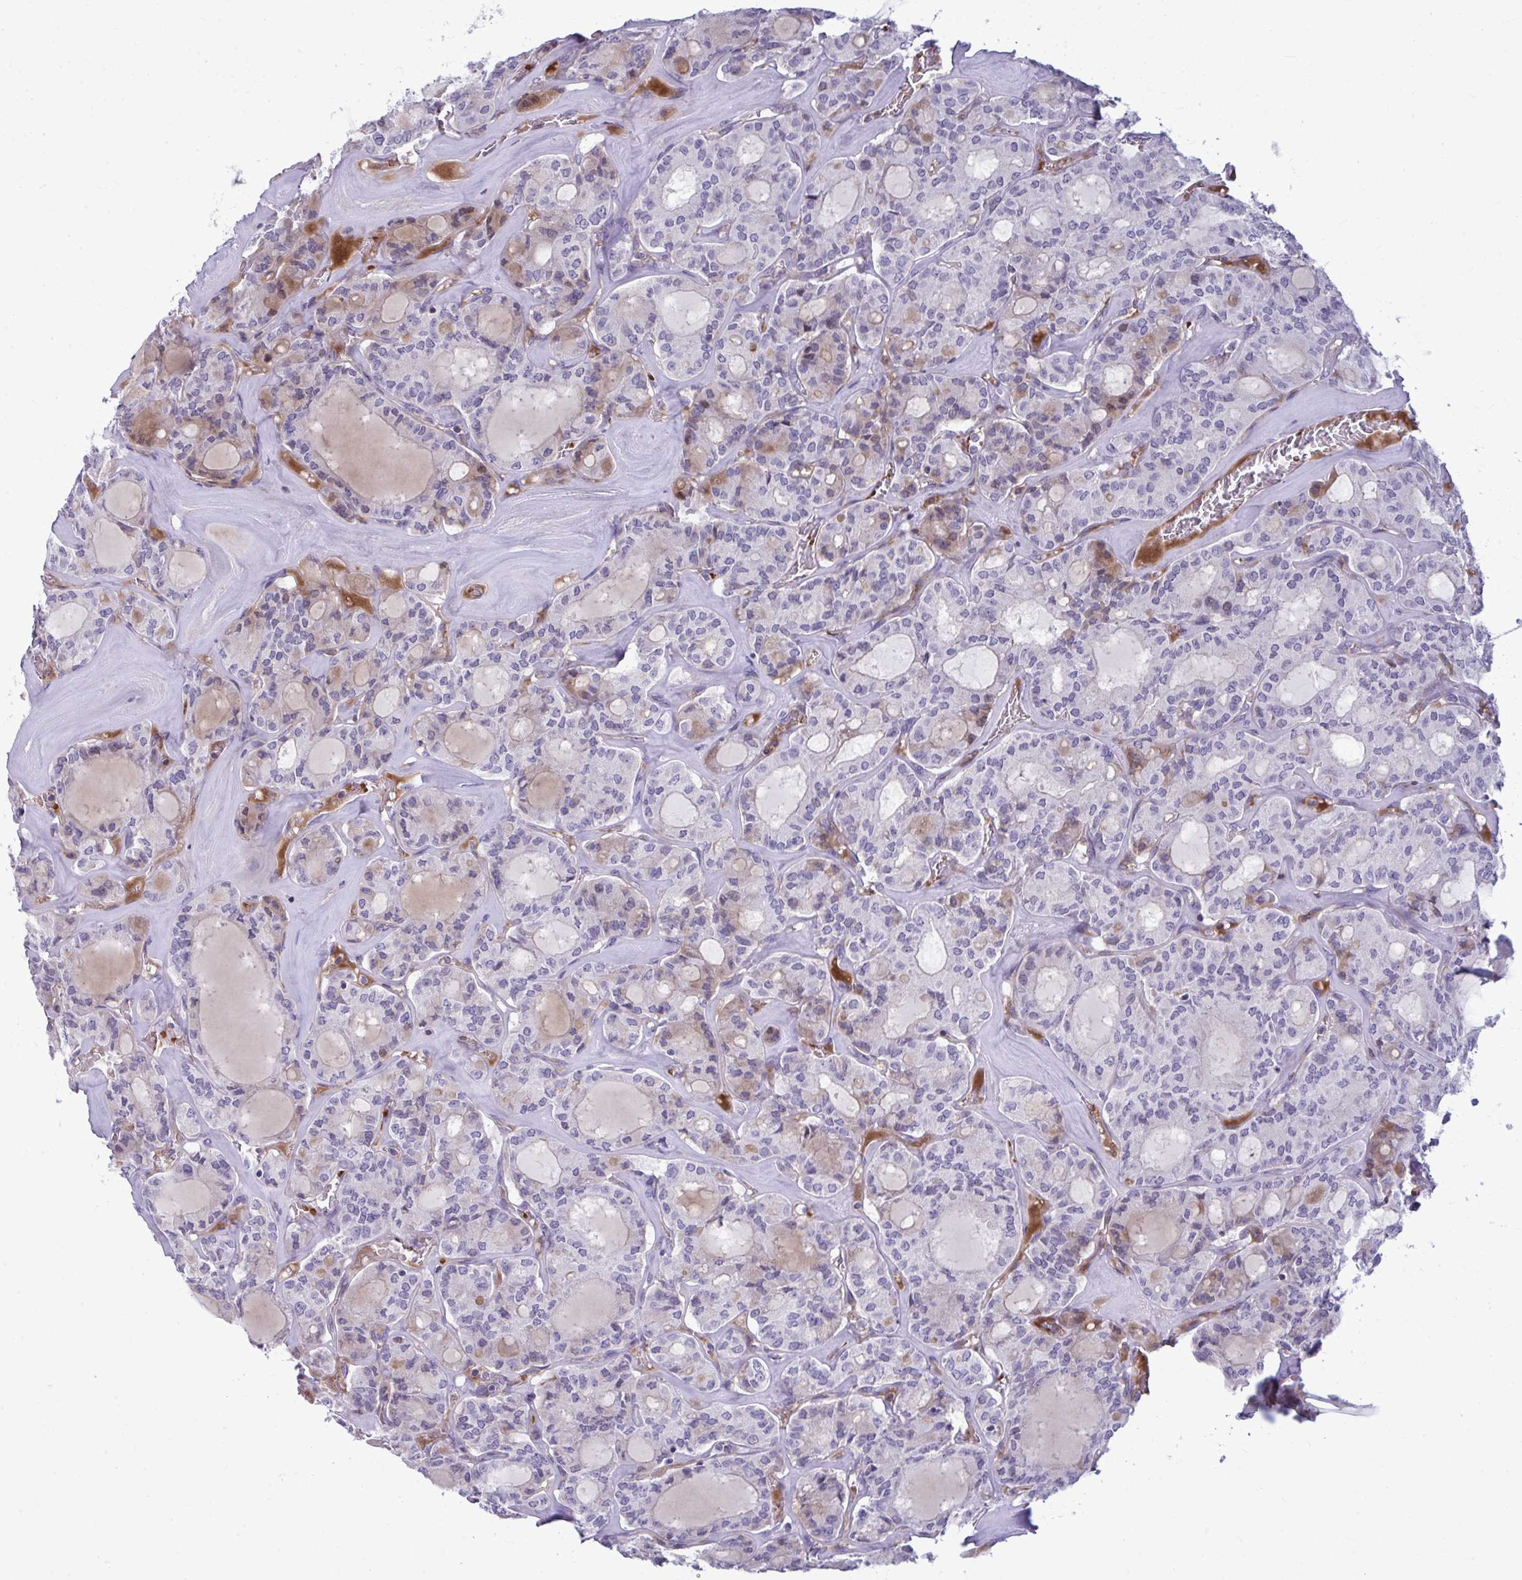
{"staining": {"intensity": "weak", "quantity": "<25%", "location": "cytoplasmic/membranous"}, "tissue": "thyroid cancer", "cell_type": "Tumor cells", "image_type": "cancer", "snomed": [{"axis": "morphology", "description": "Papillary adenocarcinoma, NOS"}, {"axis": "topography", "description": "Thyroid gland"}], "caption": "This image is of papillary adenocarcinoma (thyroid) stained with immunohistochemistry (IHC) to label a protein in brown with the nuclei are counter-stained blue. There is no staining in tumor cells.", "gene": "SLC14A1", "patient": {"sex": "male", "age": 87}}